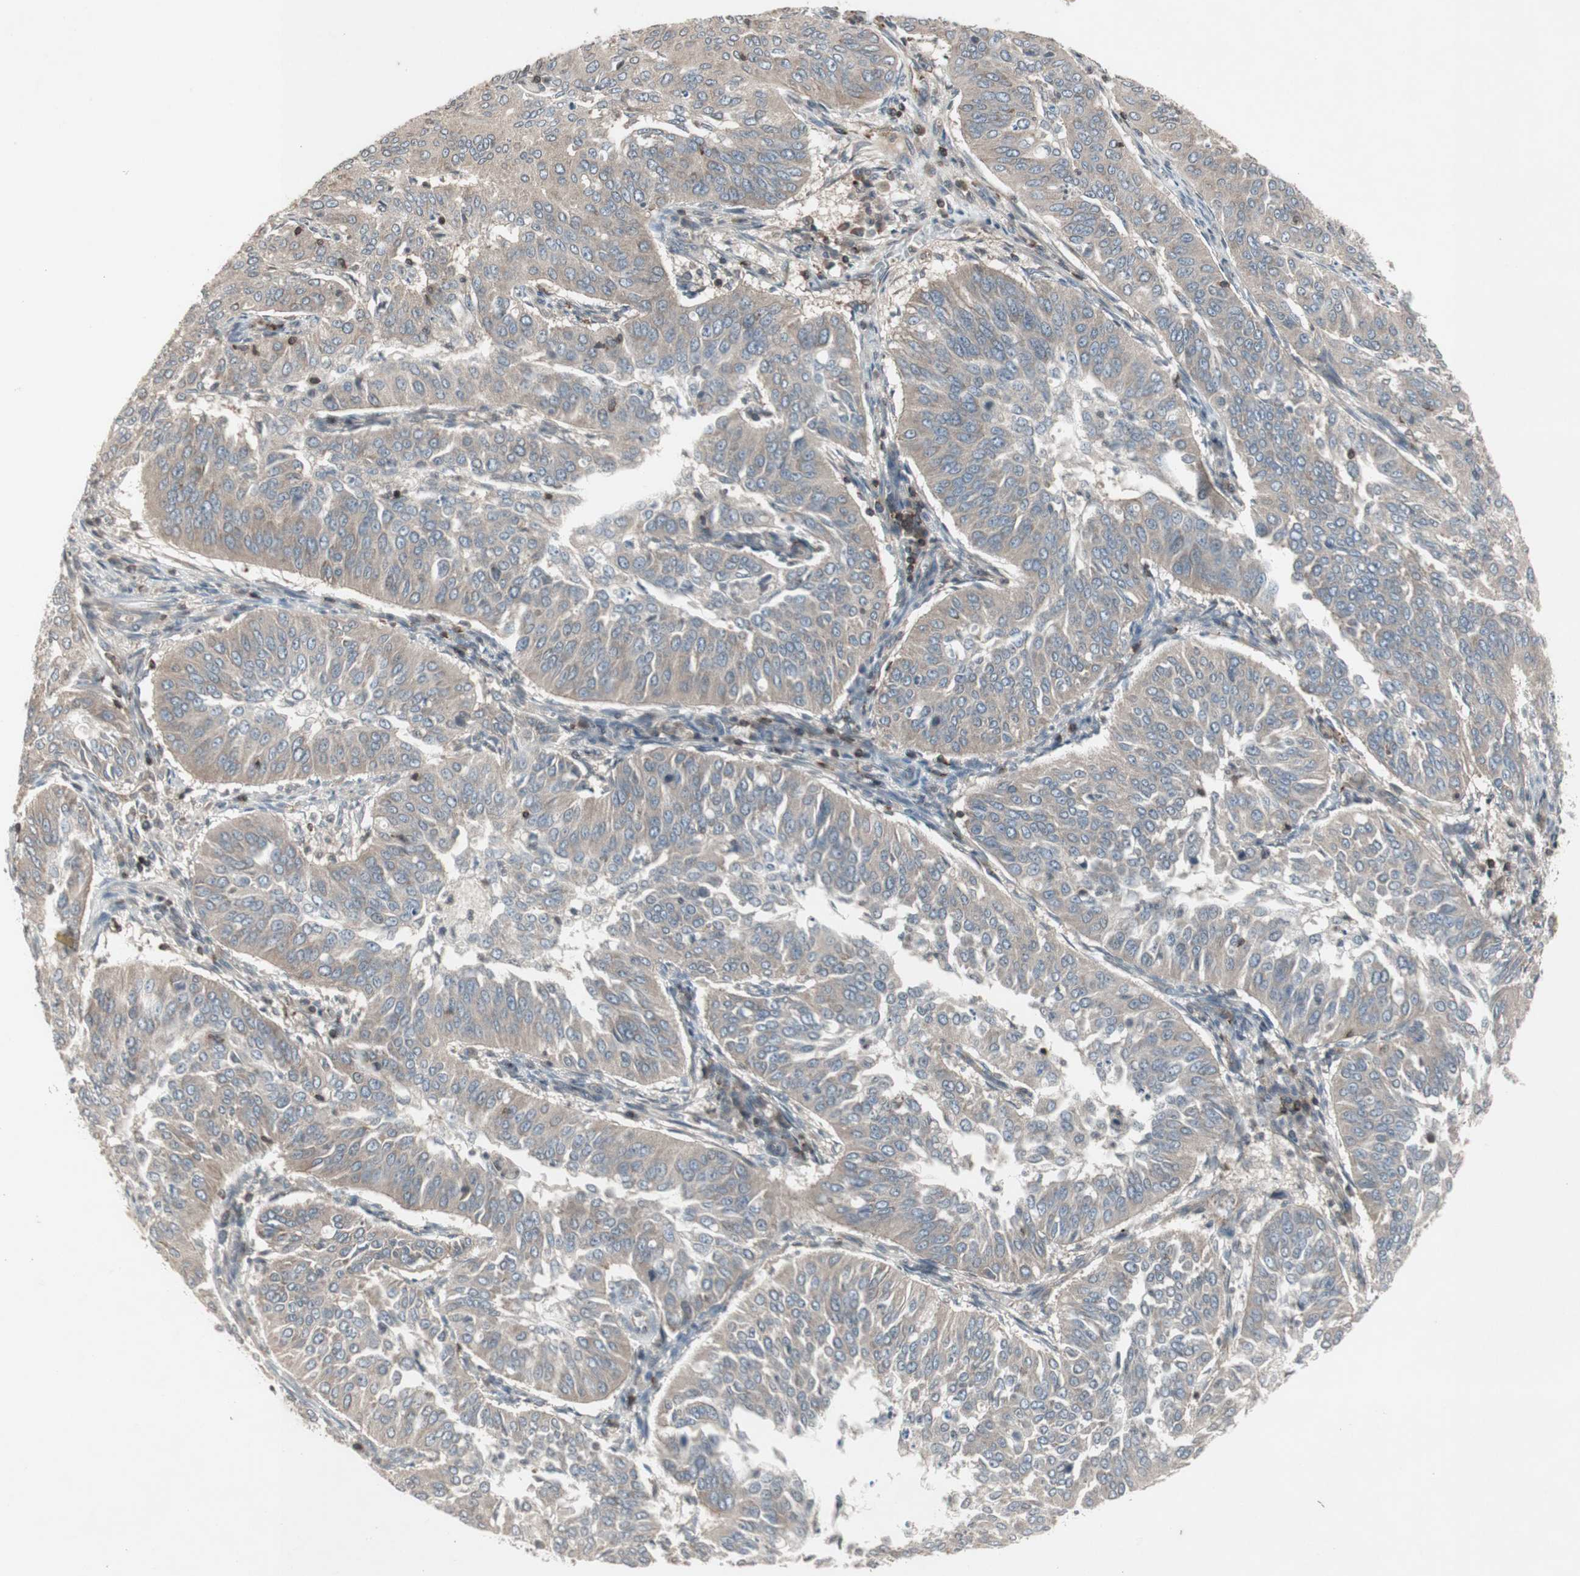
{"staining": {"intensity": "weak", "quantity": ">75%", "location": "cytoplasmic/membranous"}, "tissue": "cervical cancer", "cell_type": "Tumor cells", "image_type": "cancer", "snomed": [{"axis": "morphology", "description": "Normal tissue, NOS"}, {"axis": "morphology", "description": "Squamous cell carcinoma, NOS"}, {"axis": "topography", "description": "Cervix"}], "caption": "Brown immunohistochemical staining in cervical cancer shows weak cytoplasmic/membranous expression in about >75% of tumor cells. Using DAB (brown) and hematoxylin (blue) stains, captured at high magnification using brightfield microscopy.", "gene": "ARHGEF1", "patient": {"sex": "female", "age": 39}}